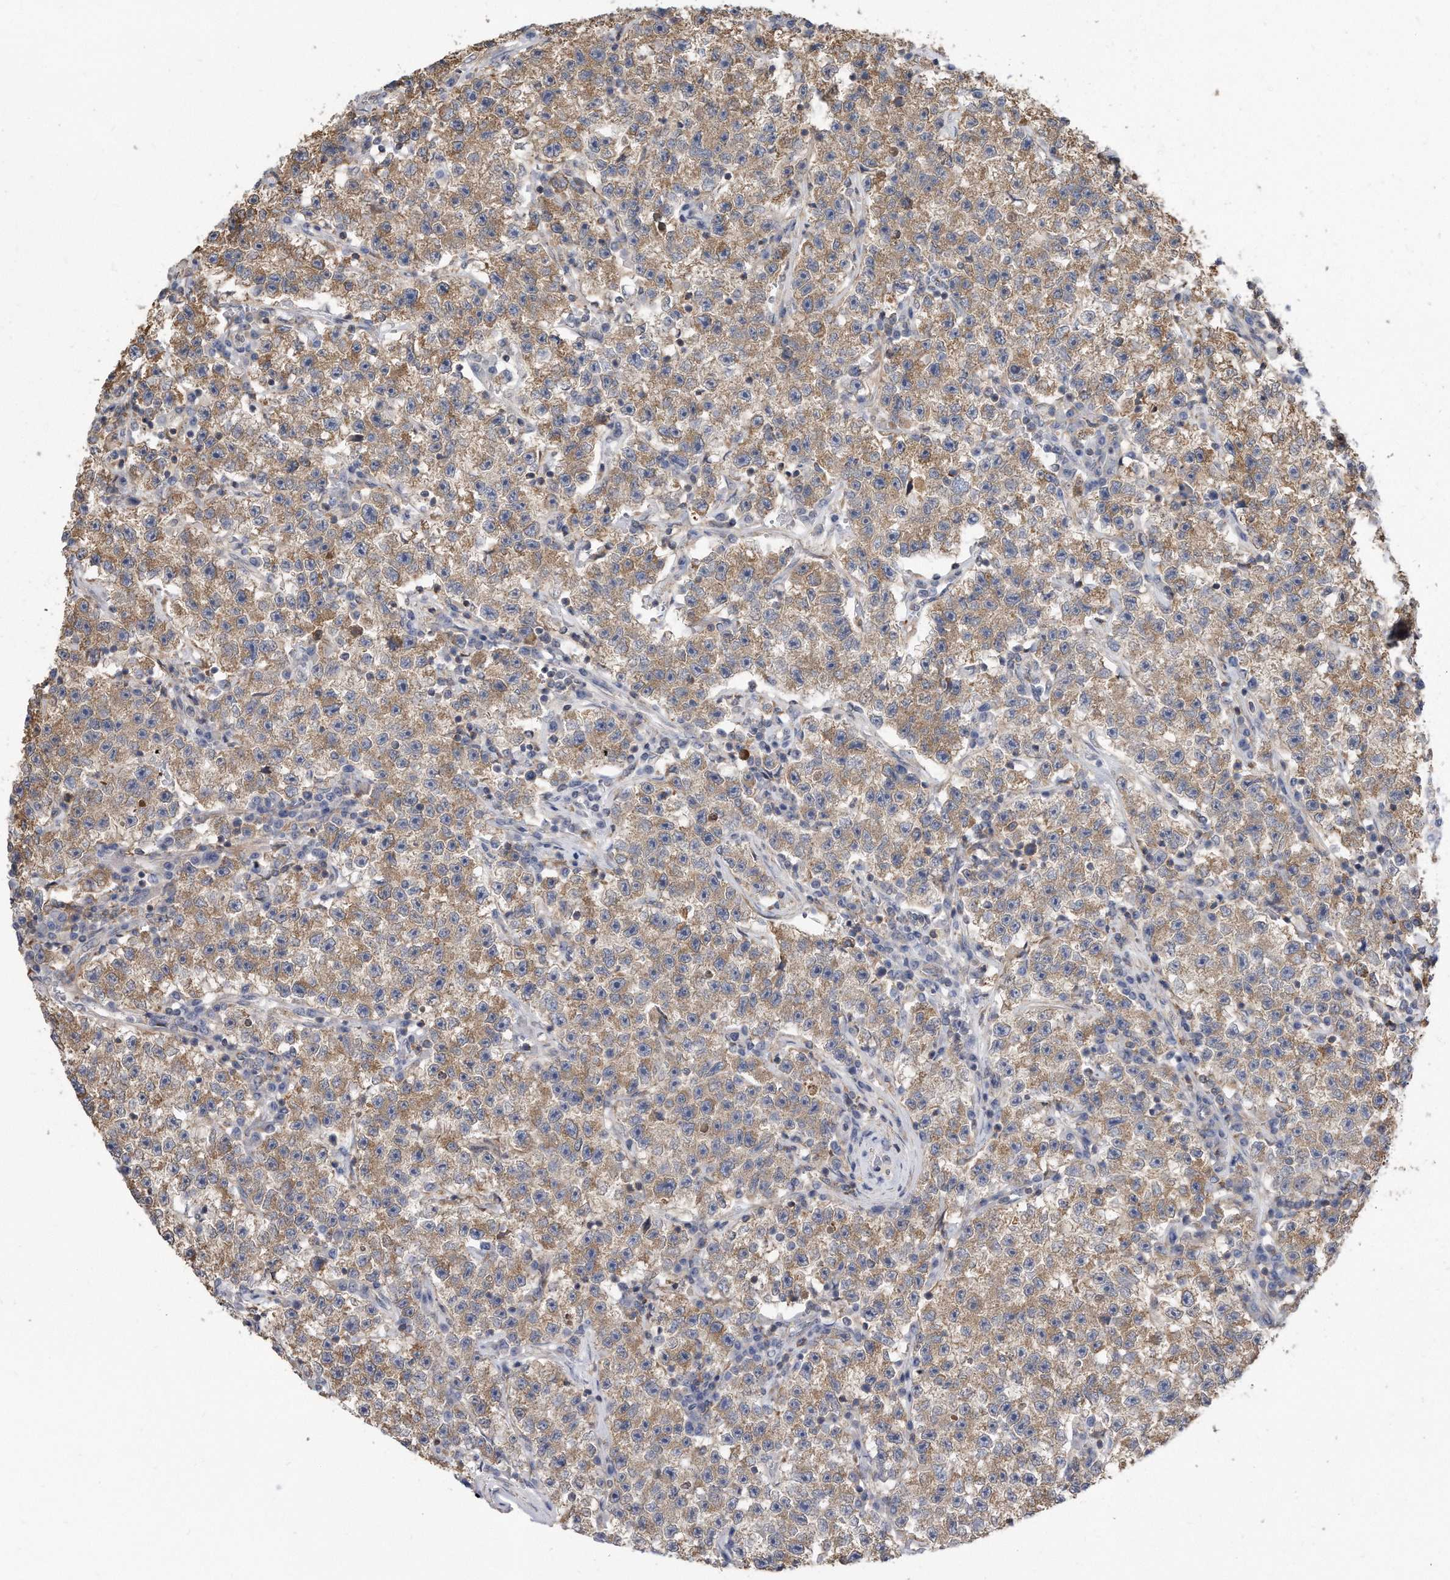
{"staining": {"intensity": "moderate", "quantity": ">75%", "location": "cytoplasmic/membranous"}, "tissue": "testis cancer", "cell_type": "Tumor cells", "image_type": "cancer", "snomed": [{"axis": "morphology", "description": "Seminoma, NOS"}, {"axis": "topography", "description": "Testis"}], "caption": "A high-resolution photomicrograph shows IHC staining of testis cancer (seminoma), which displays moderate cytoplasmic/membranous staining in about >75% of tumor cells.", "gene": "TCP1", "patient": {"sex": "male", "age": 22}}